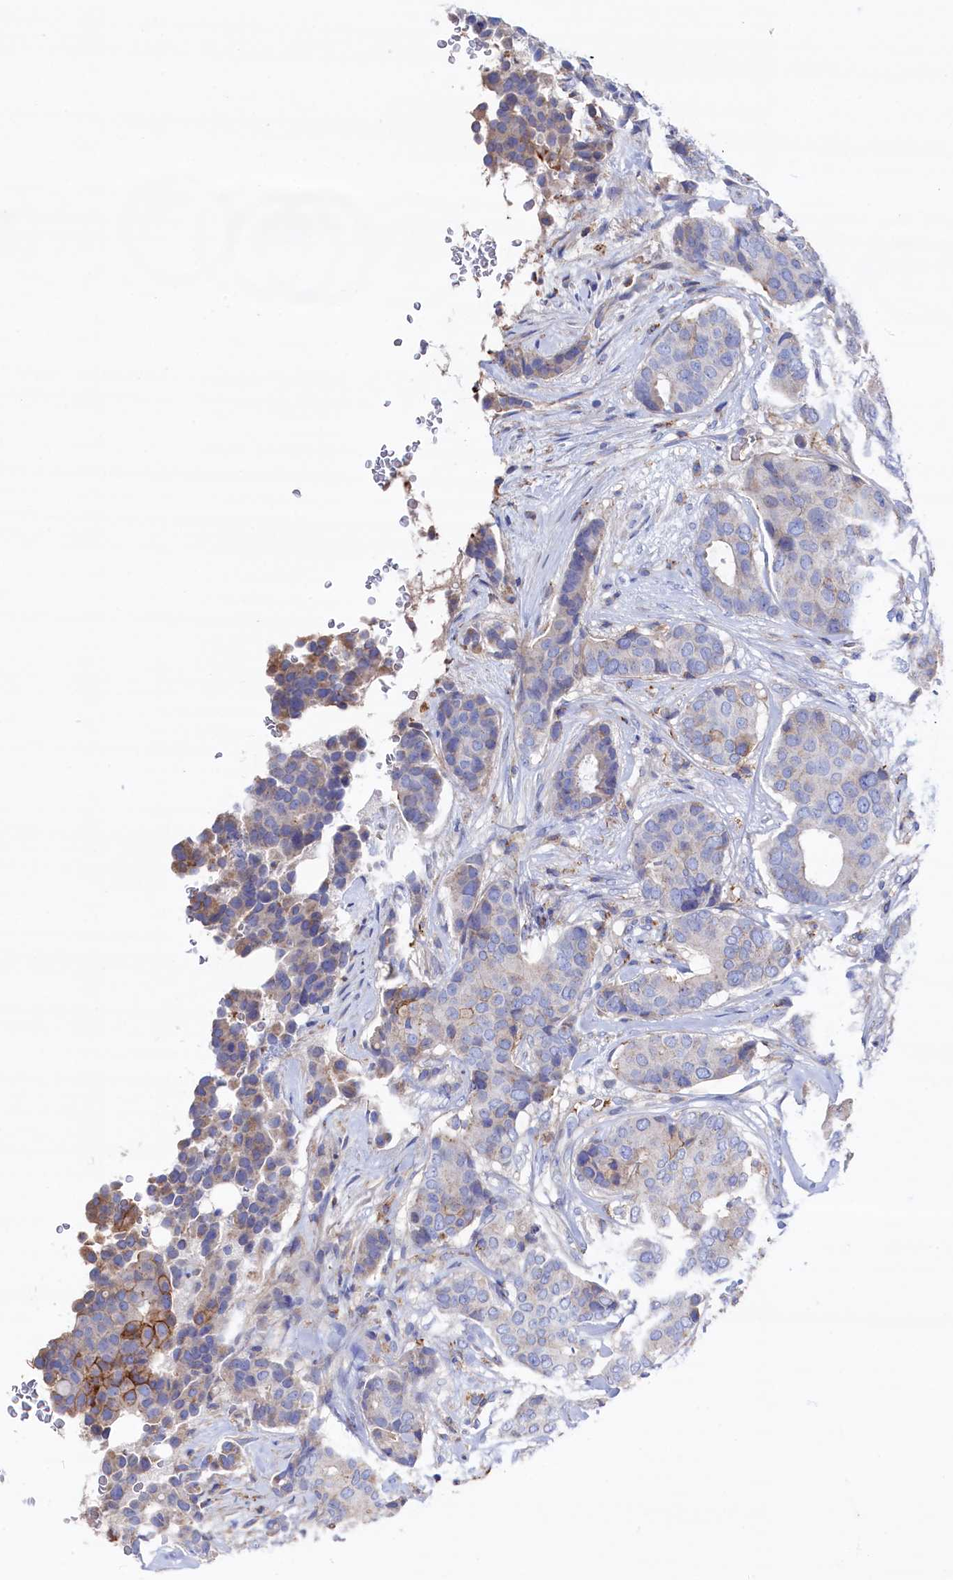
{"staining": {"intensity": "moderate", "quantity": "<25%", "location": "cytoplasmic/membranous"}, "tissue": "breast cancer", "cell_type": "Tumor cells", "image_type": "cancer", "snomed": [{"axis": "morphology", "description": "Duct carcinoma"}, {"axis": "topography", "description": "Breast"}], "caption": "Breast cancer tissue demonstrates moderate cytoplasmic/membranous staining in about <25% of tumor cells", "gene": "C12orf73", "patient": {"sex": "female", "age": 75}}